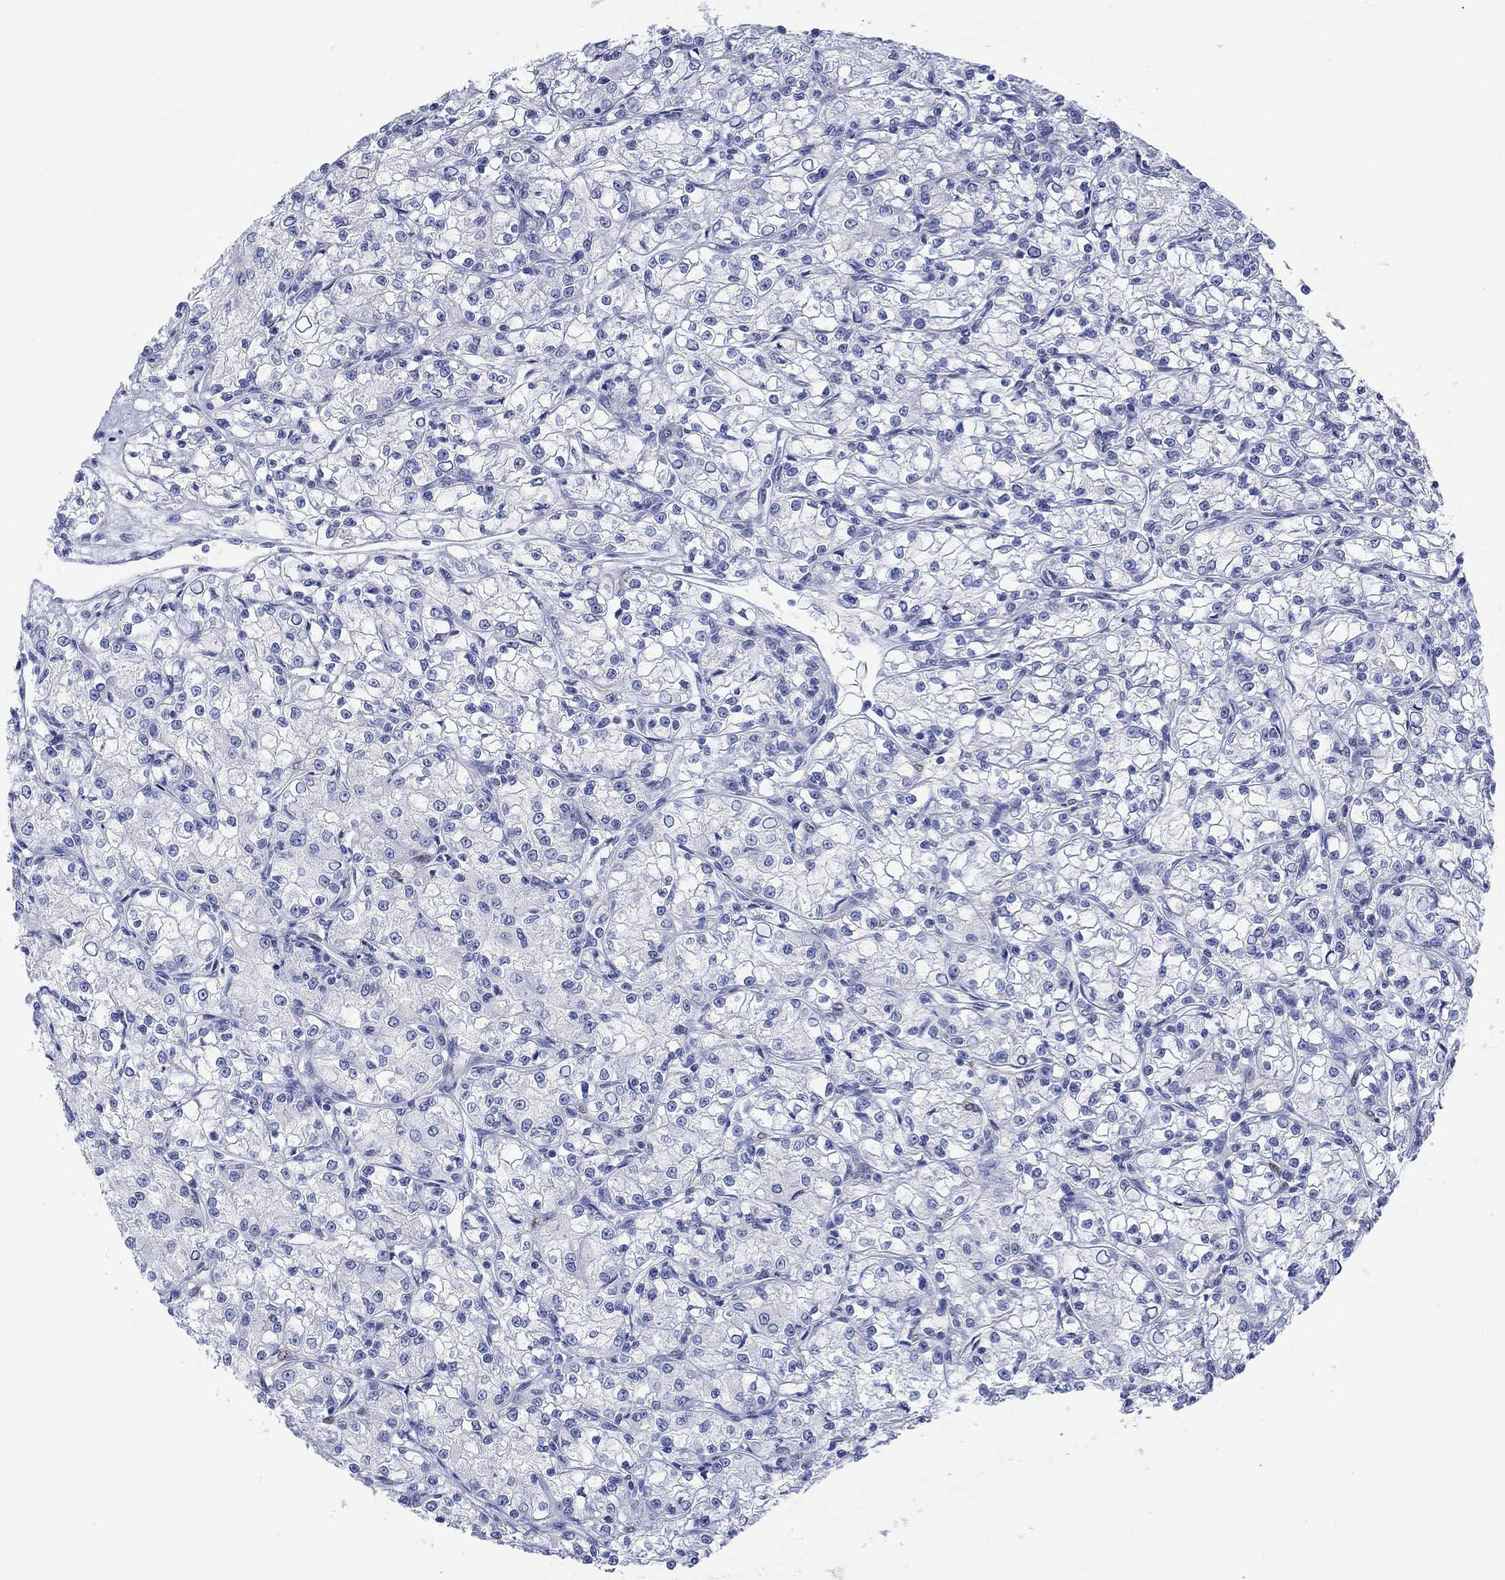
{"staining": {"intensity": "negative", "quantity": "none", "location": "none"}, "tissue": "renal cancer", "cell_type": "Tumor cells", "image_type": "cancer", "snomed": [{"axis": "morphology", "description": "Adenocarcinoma, NOS"}, {"axis": "topography", "description": "Kidney"}], "caption": "Immunohistochemistry (IHC) image of human adenocarcinoma (renal) stained for a protein (brown), which displays no expression in tumor cells.", "gene": "MSI1", "patient": {"sex": "female", "age": 59}}